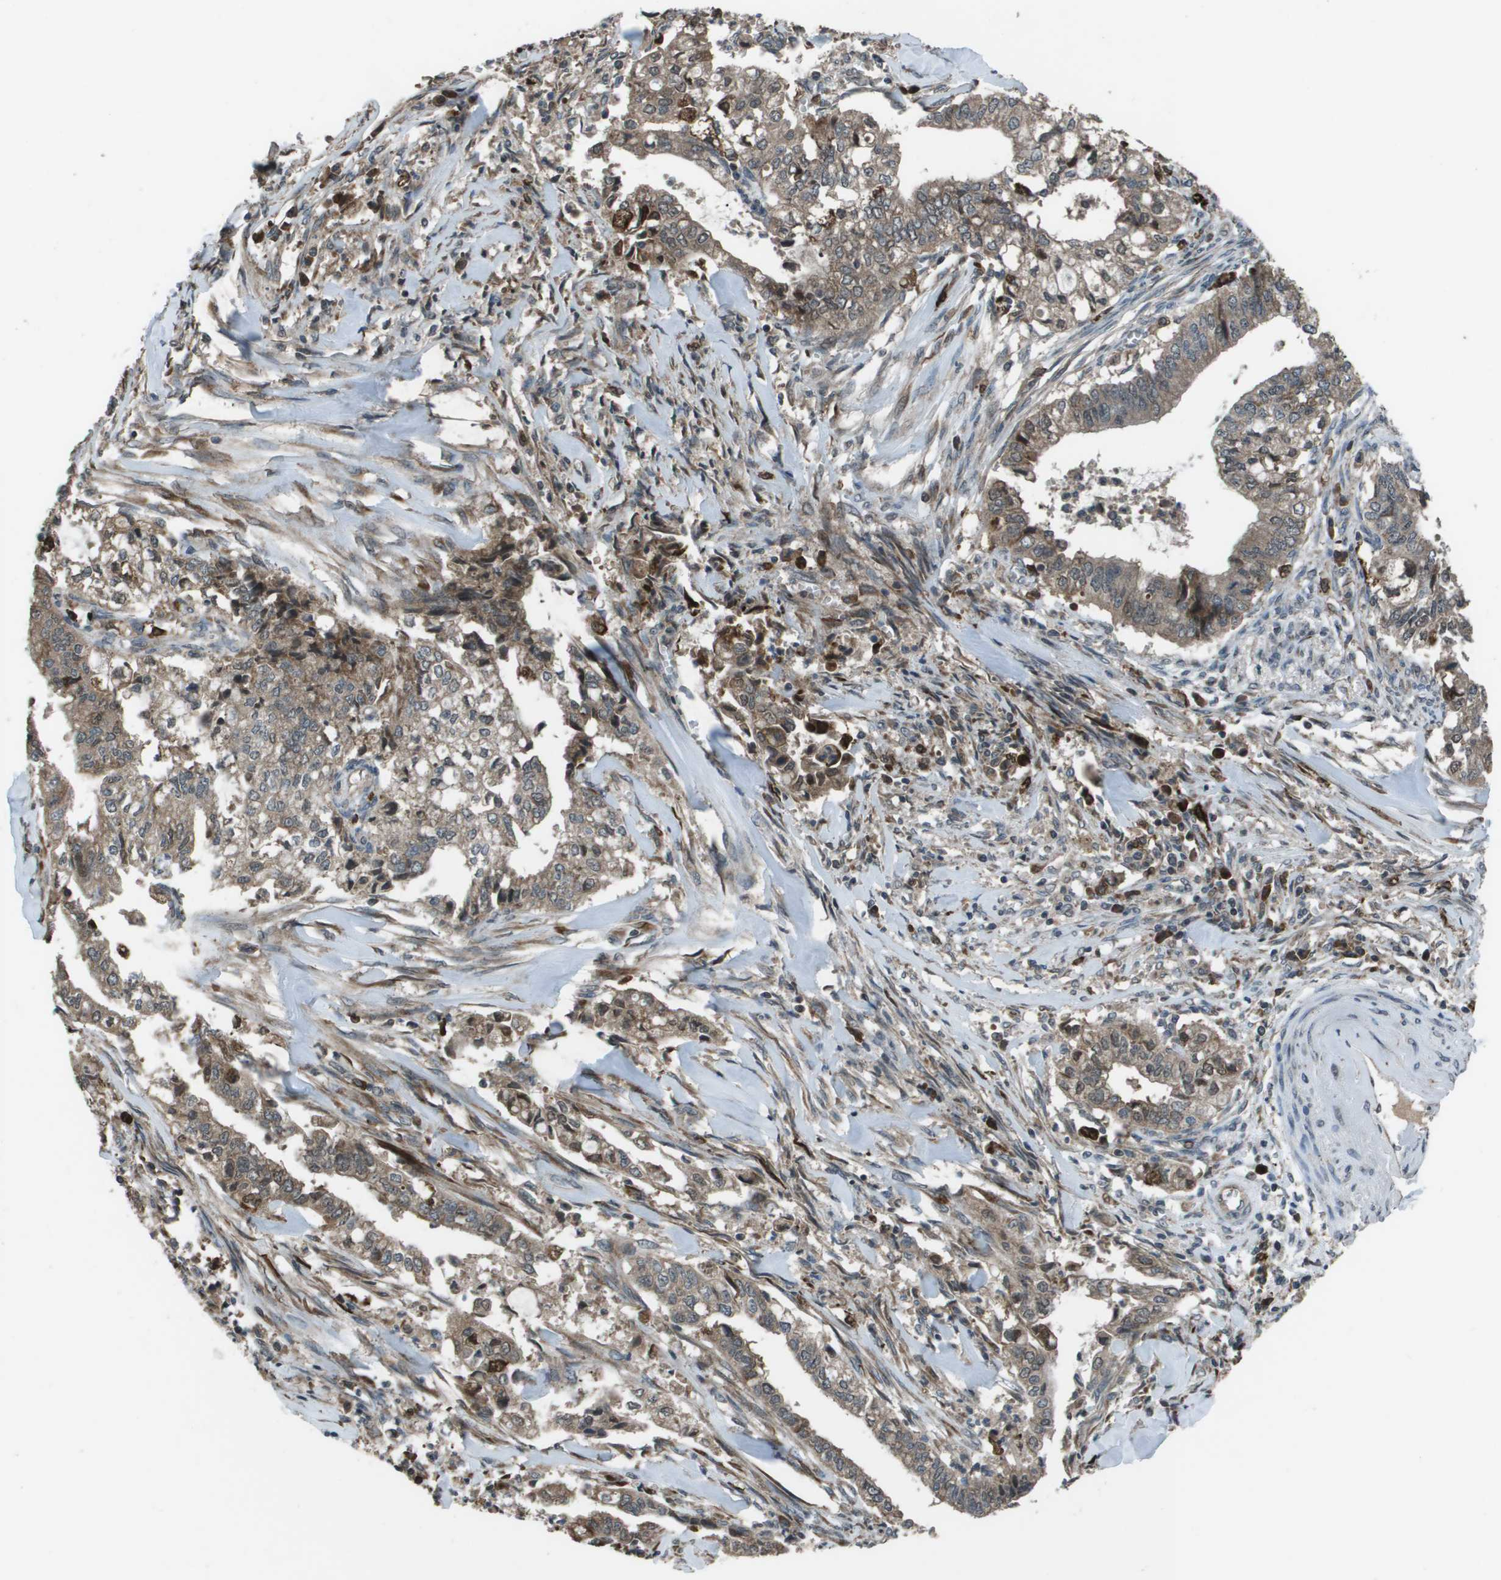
{"staining": {"intensity": "weak", "quantity": ">75%", "location": "cytoplasmic/membranous"}, "tissue": "cervical cancer", "cell_type": "Tumor cells", "image_type": "cancer", "snomed": [{"axis": "morphology", "description": "Adenocarcinoma, NOS"}, {"axis": "topography", "description": "Cervix"}], "caption": "There is low levels of weak cytoplasmic/membranous expression in tumor cells of cervical cancer, as demonstrated by immunohistochemical staining (brown color).", "gene": "GOSR2", "patient": {"sex": "female", "age": 44}}